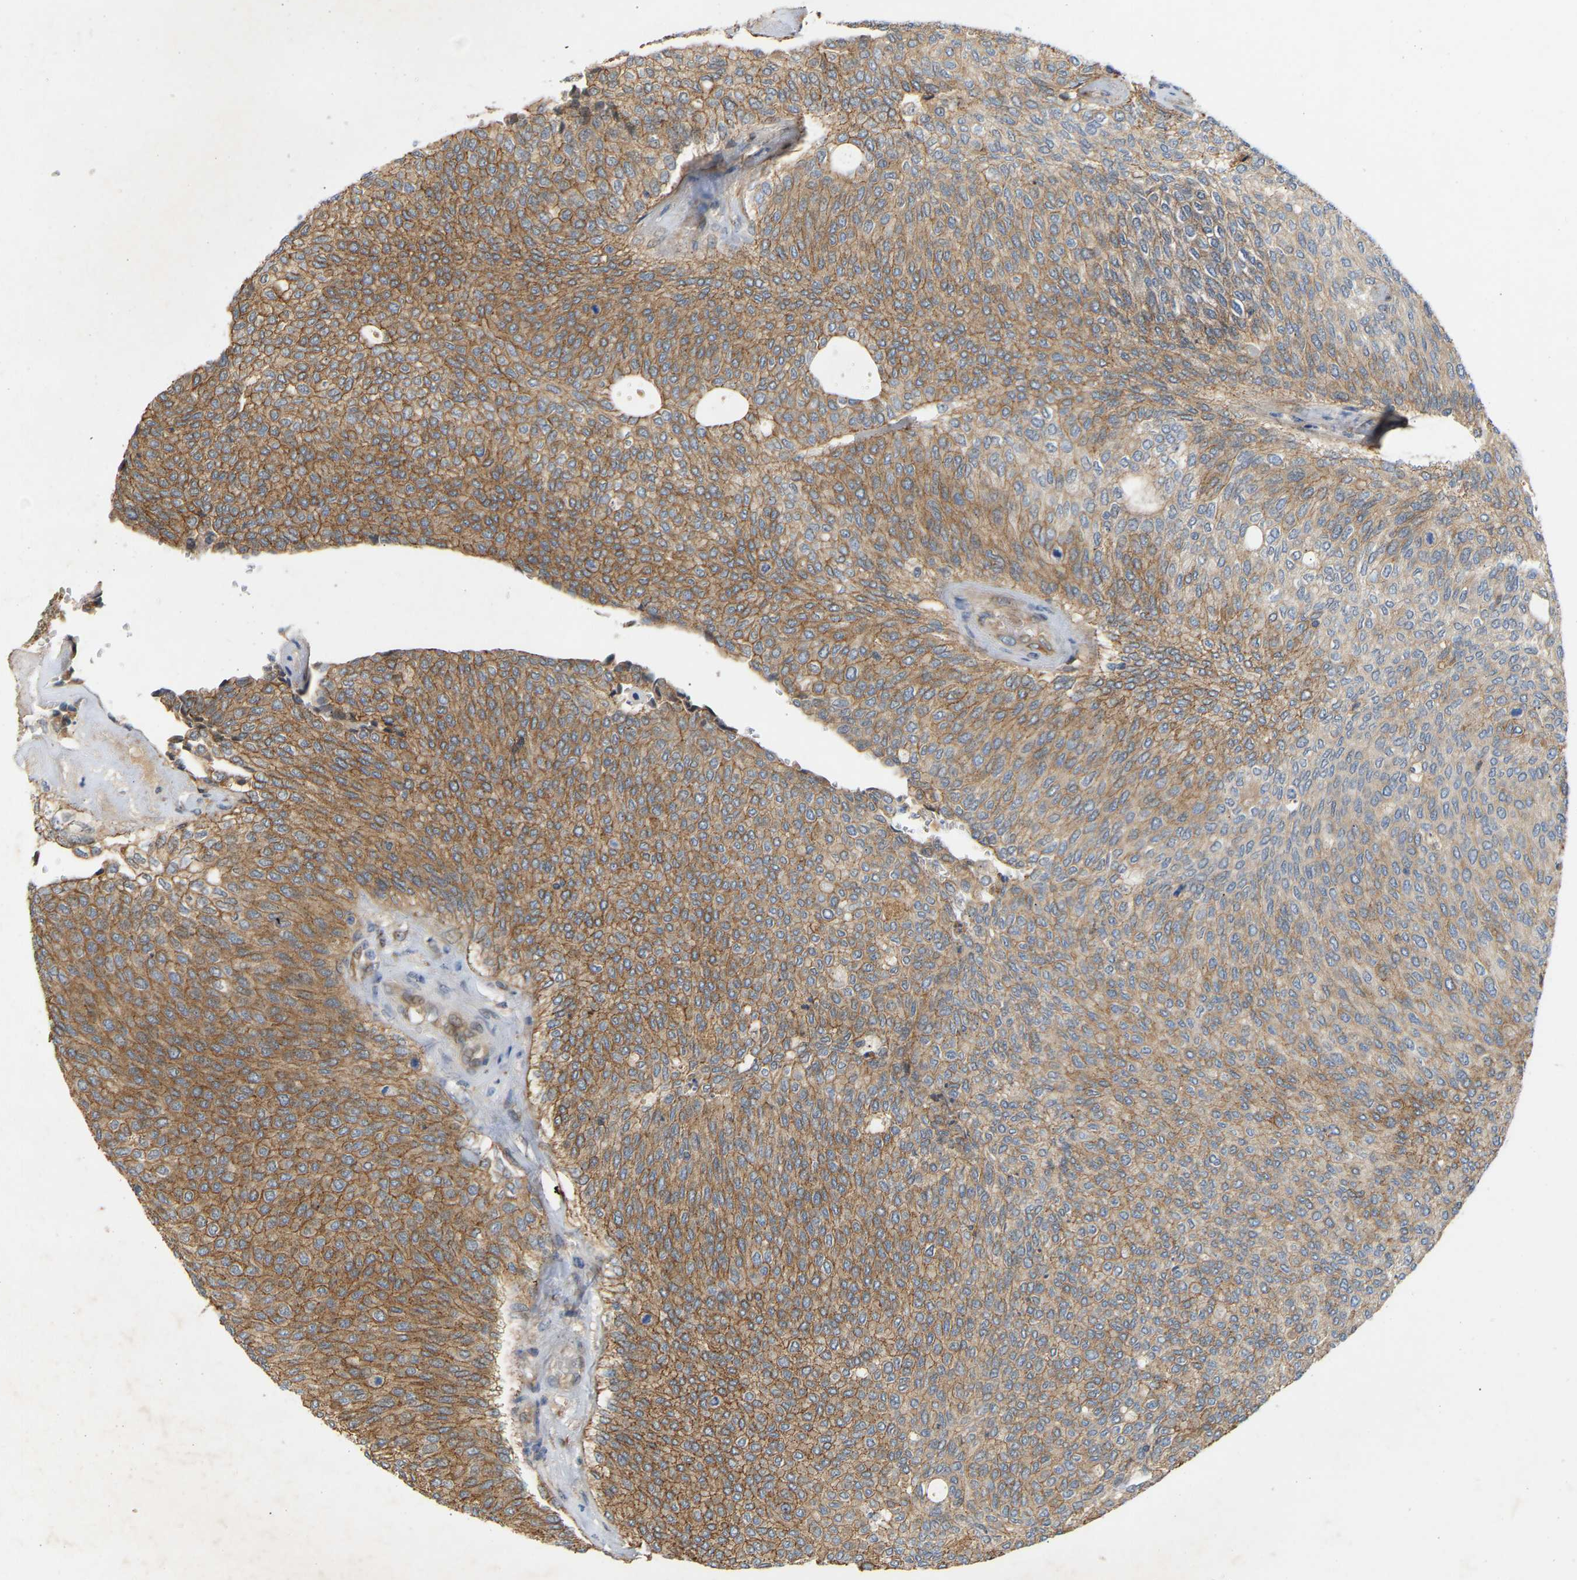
{"staining": {"intensity": "weak", "quantity": ">75%", "location": "cytoplasmic/membranous"}, "tissue": "urothelial cancer", "cell_type": "Tumor cells", "image_type": "cancer", "snomed": [{"axis": "morphology", "description": "Urothelial carcinoma, Low grade"}, {"axis": "topography", "description": "Urinary bladder"}], "caption": "DAB immunohistochemical staining of human low-grade urothelial carcinoma demonstrates weak cytoplasmic/membranous protein staining in about >75% of tumor cells. The protein of interest is shown in brown color, while the nuclei are stained blue.", "gene": "PTCD1", "patient": {"sex": "female", "age": 79}}